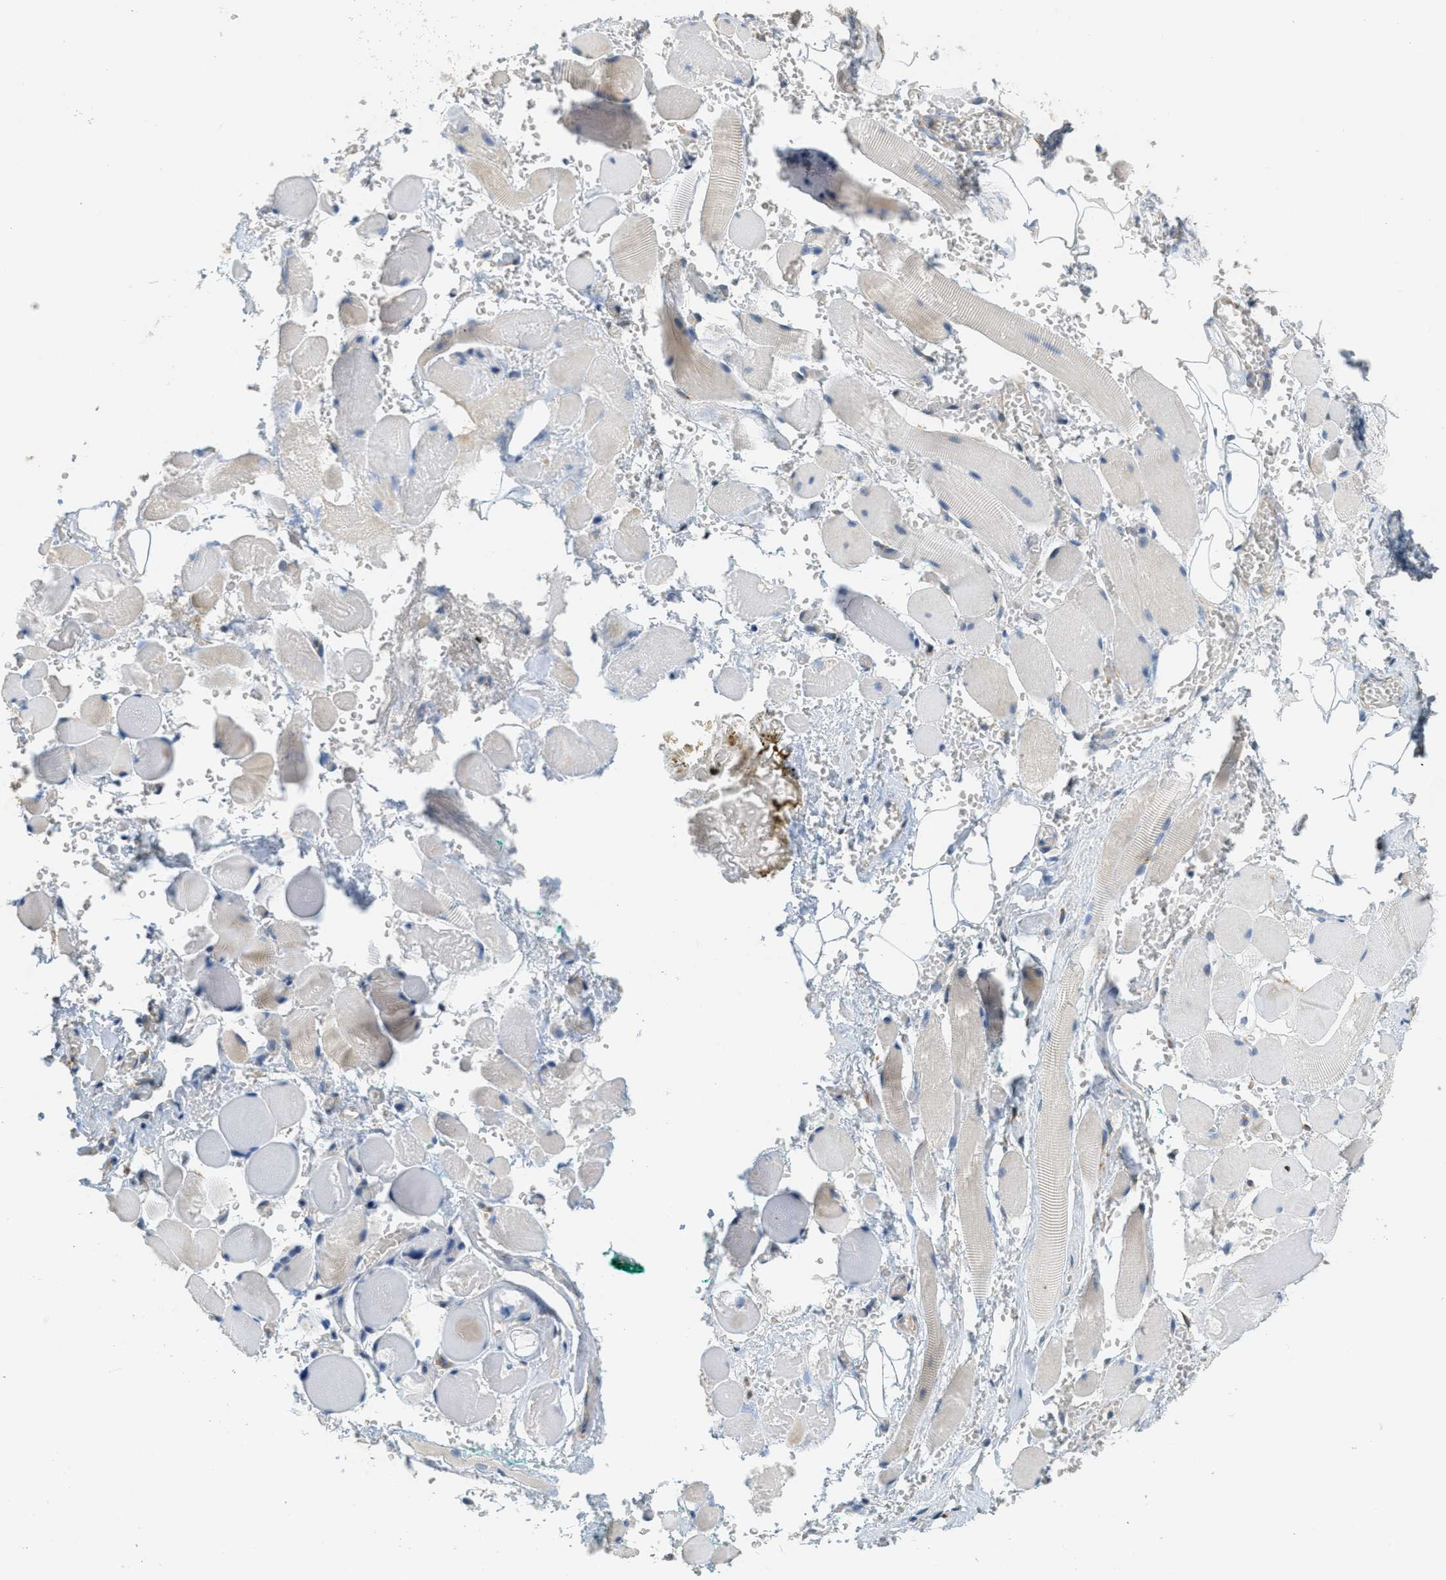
{"staining": {"intensity": "negative", "quantity": "none", "location": "none"}, "tissue": "adipose tissue", "cell_type": "Adipocytes", "image_type": "normal", "snomed": [{"axis": "morphology", "description": "Squamous cell carcinoma, NOS"}, {"axis": "topography", "description": "Oral tissue"}, {"axis": "topography", "description": "Head-Neck"}], "caption": "Adipocytes show no significant protein expression in normal adipose tissue. The staining is performed using DAB (3,3'-diaminobenzidine) brown chromogen with nuclei counter-stained in using hematoxylin.", "gene": "ADCY5", "patient": {"sex": "female", "age": 50}}